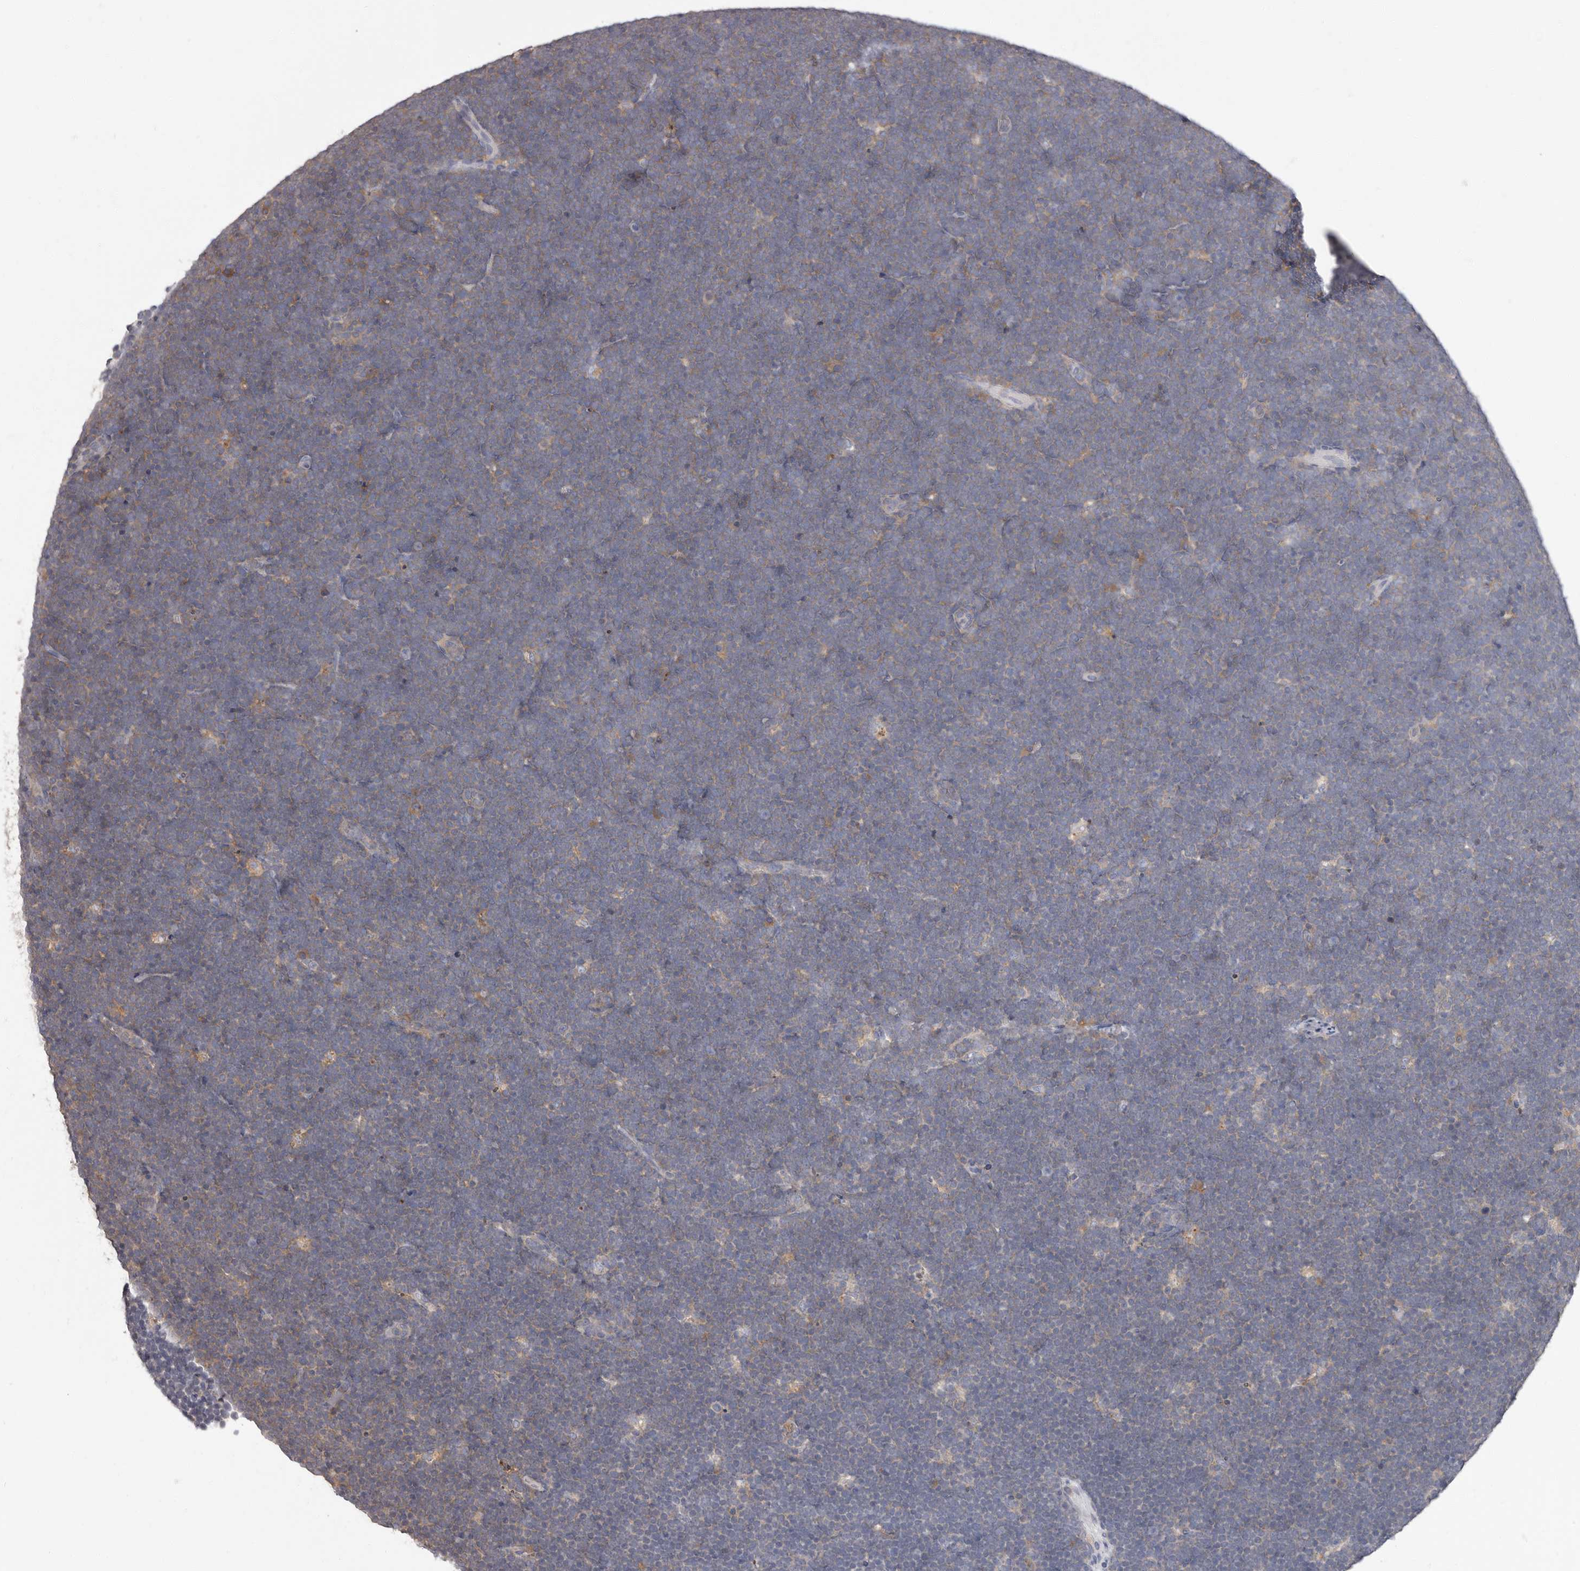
{"staining": {"intensity": "negative", "quantity": "none", "location": "none"}, "tissue": "lymphoma", "cell_type": "Tumor cells", "image_type": "cancer", "snomed": [{"axis": "morphology", "description": "Malignant lymphoma, non-Hodgkin's type, High grade"}, {"axis": "topography", "description": "Lymph node"}], "caption": "High magnification brightfield microscopy of high-grade malignant lymphoma, non-Hodgkin's type stained with DAB (3,3'-diaminobenzidine) (brown) and counterstained with hematoxylin (blue): tumor cells show no significant positivity.", "gene": "APEH", "patient": {"sex": "male", "age": 13}}